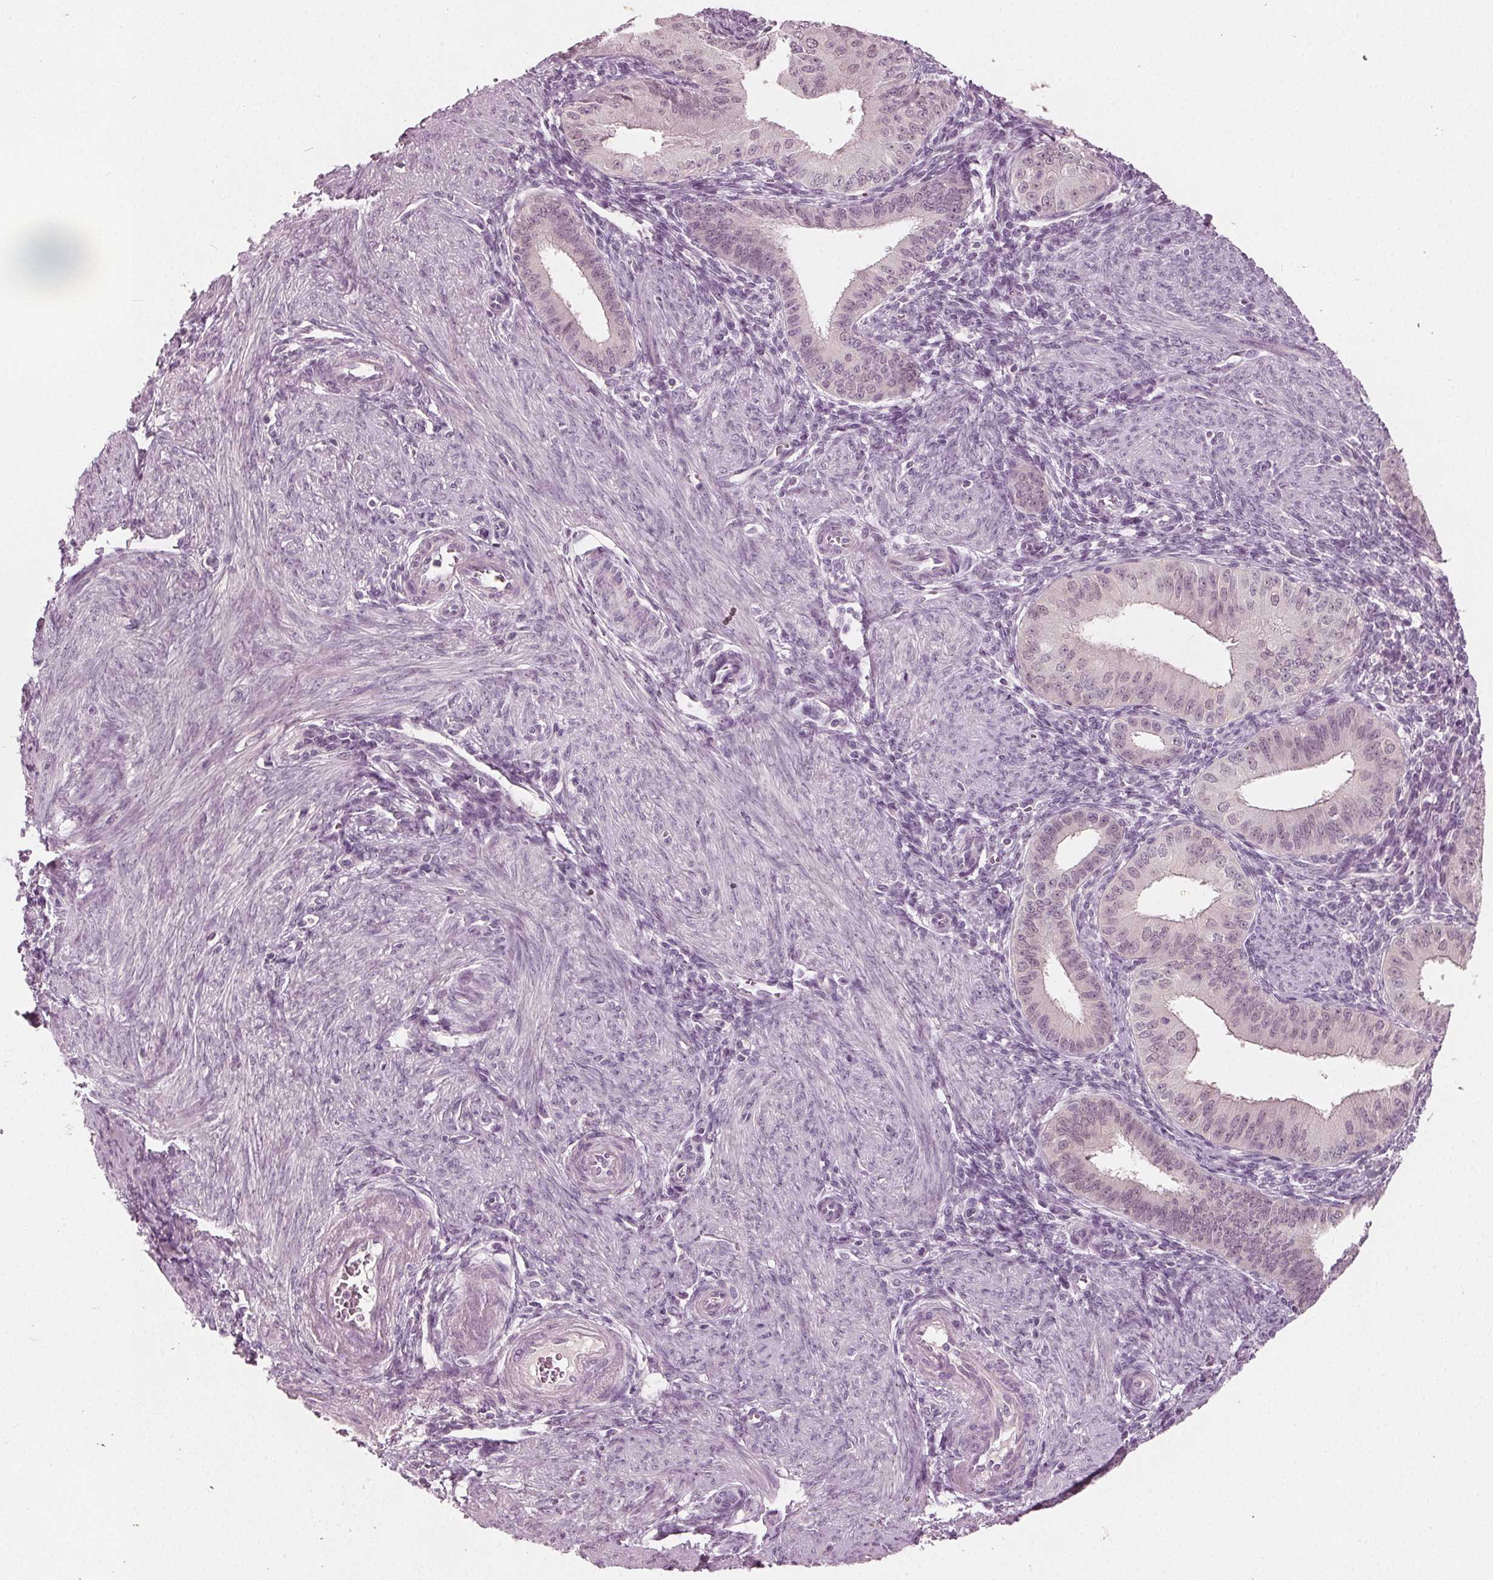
{"staining": {"intensity": "negative", "quantity": "none", "location": "none"}, "tissue": "endometrium", "cell_type": "Cells in endometrial stroma", "image_type": "normal", "snomed": [{"axis": "morphology", "description": "Normal tissue, NOS"}, {"axis": "topography", "description": "Endometrium"}], "caption": "Cells in endometrial stroma show no significant protein staining in unremarkable endometrium.", "gene": "TKFC", "patient": {"sex": "female", "age": 39}}